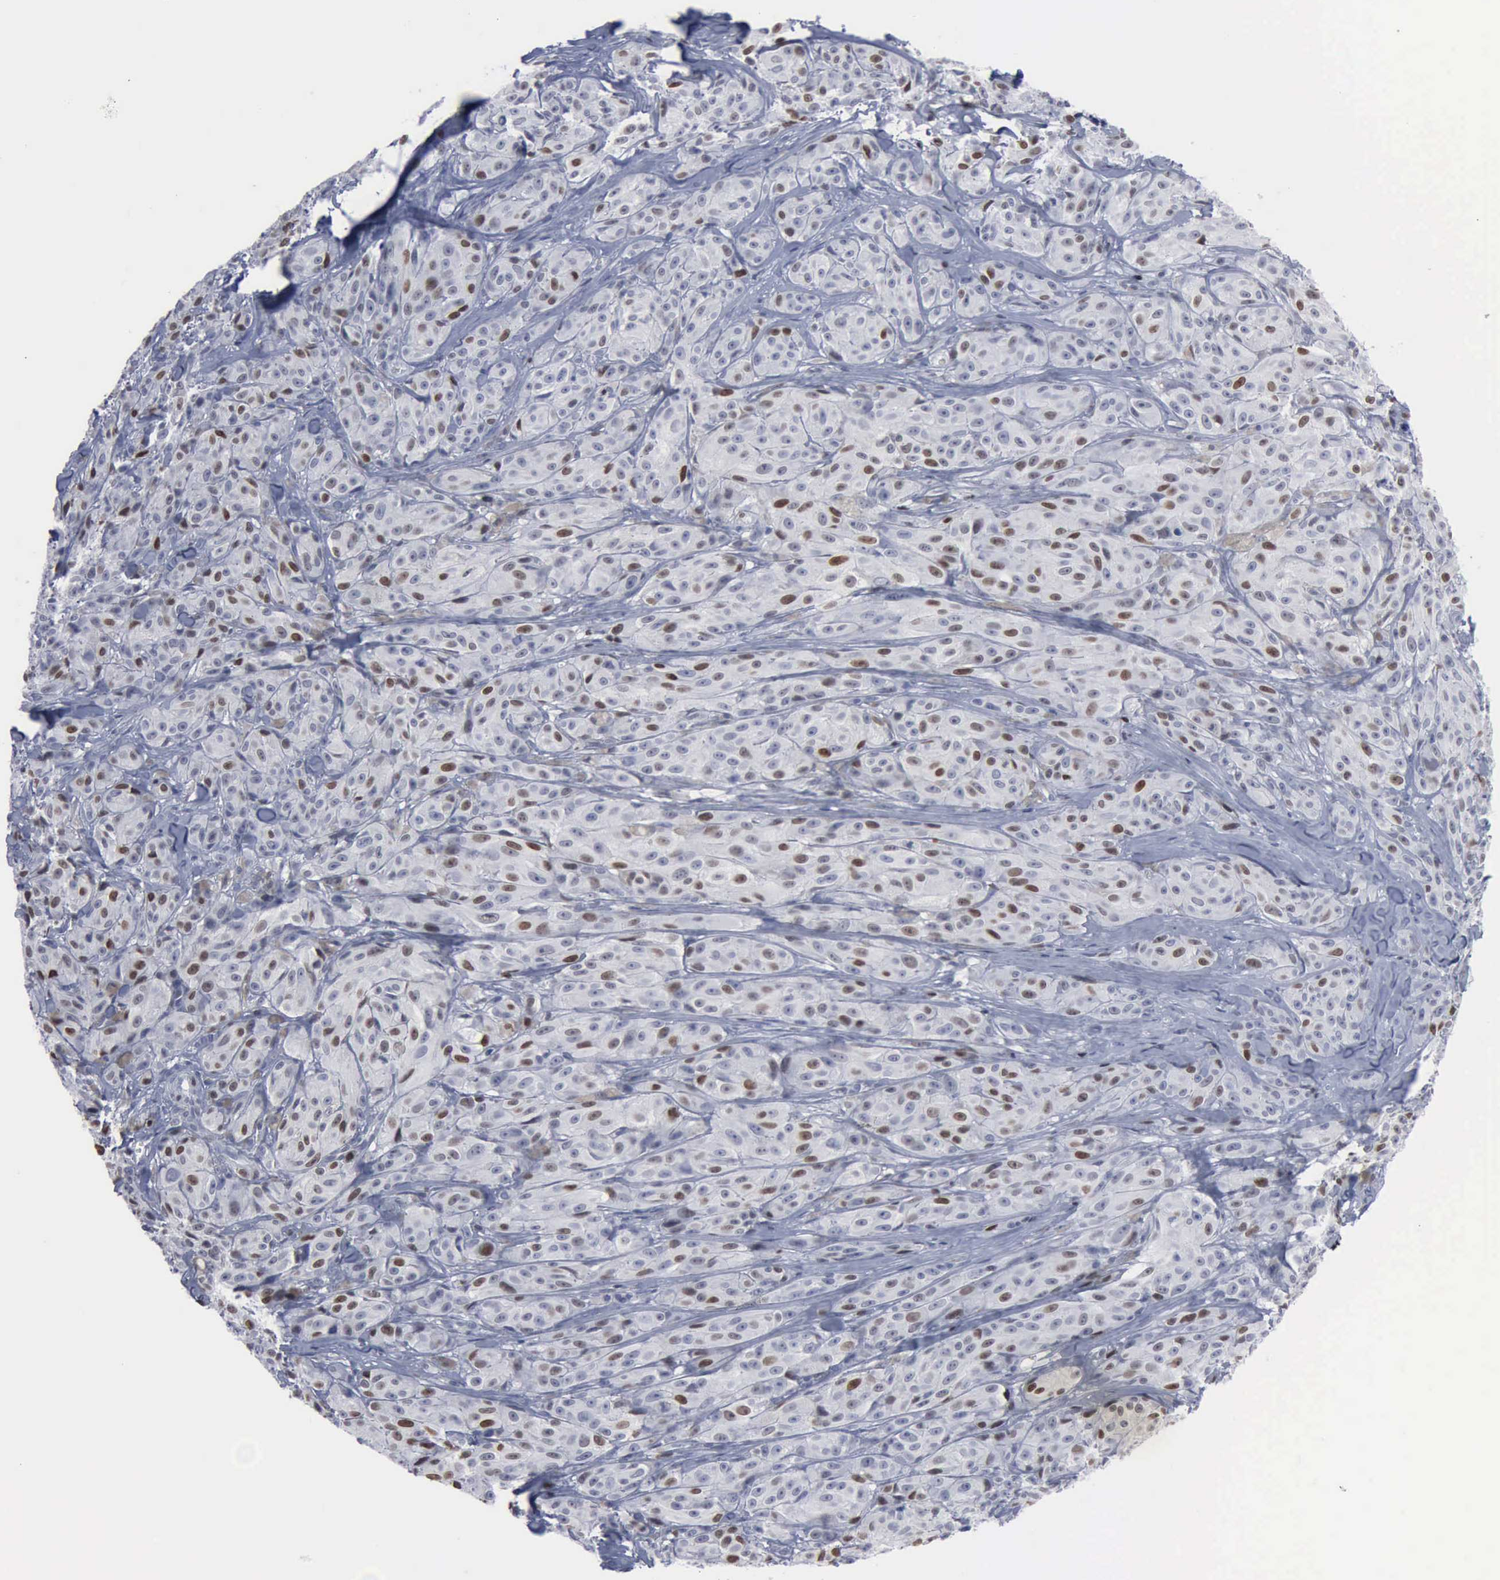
{"staining": {"intensity": "strong", "quantity": "<25%", "location": "nuclear"}, "tissue": "melanoma", "cell_type": "Tumor cells", "image_type": "cancer", "snomed": [{"axis": "morphology", "description": "Malignant melanoma, NOS"}, {"axis": "topography", "description": "Skin"}], "caption": "Malignant melanoma stained with a protein marker reveals strong staining in tumor cells.", "gene": "MCM5", "patient": {"sex": "male", "age": 56}}